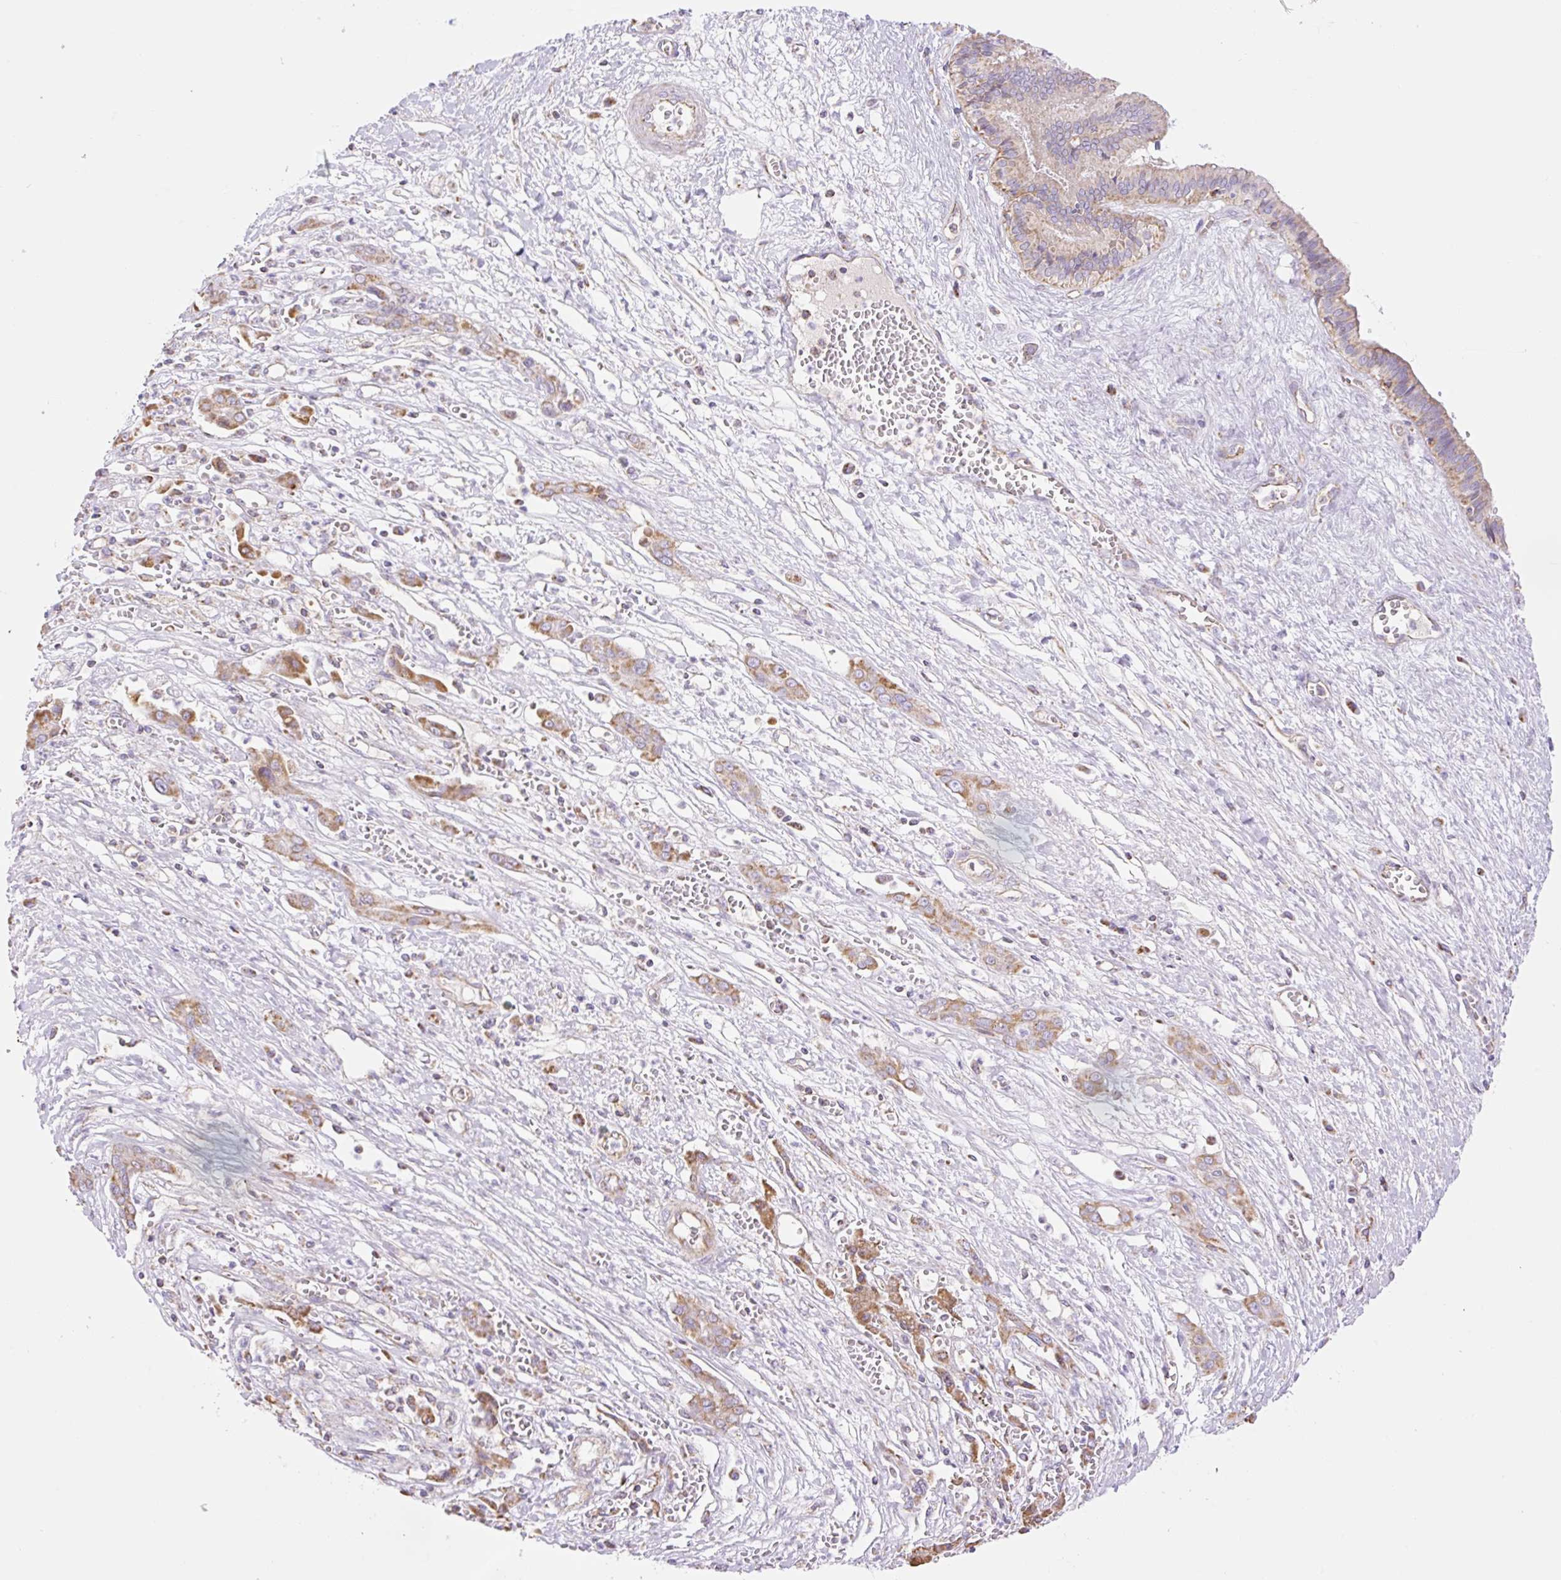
{"staining": {"intensity": "moderate", "quantity": ">75%", "location": "cytoplasmic/membranous"}, "tissue": "liver cancer", "cell_type": "Tumor cells", "image_type": "cancer", "snomed": [{"axis": "morphology", "description": "Cholangiocarcinoma"}, {"axis": "topography", "description": "Liver"}], "caption": "Liver cholangiocarcinoma stained with a protein marker demonstrates moderate staining in tumor cells.", "gene": "ESAM", "patient": {"sex": "male", "age": 67}}